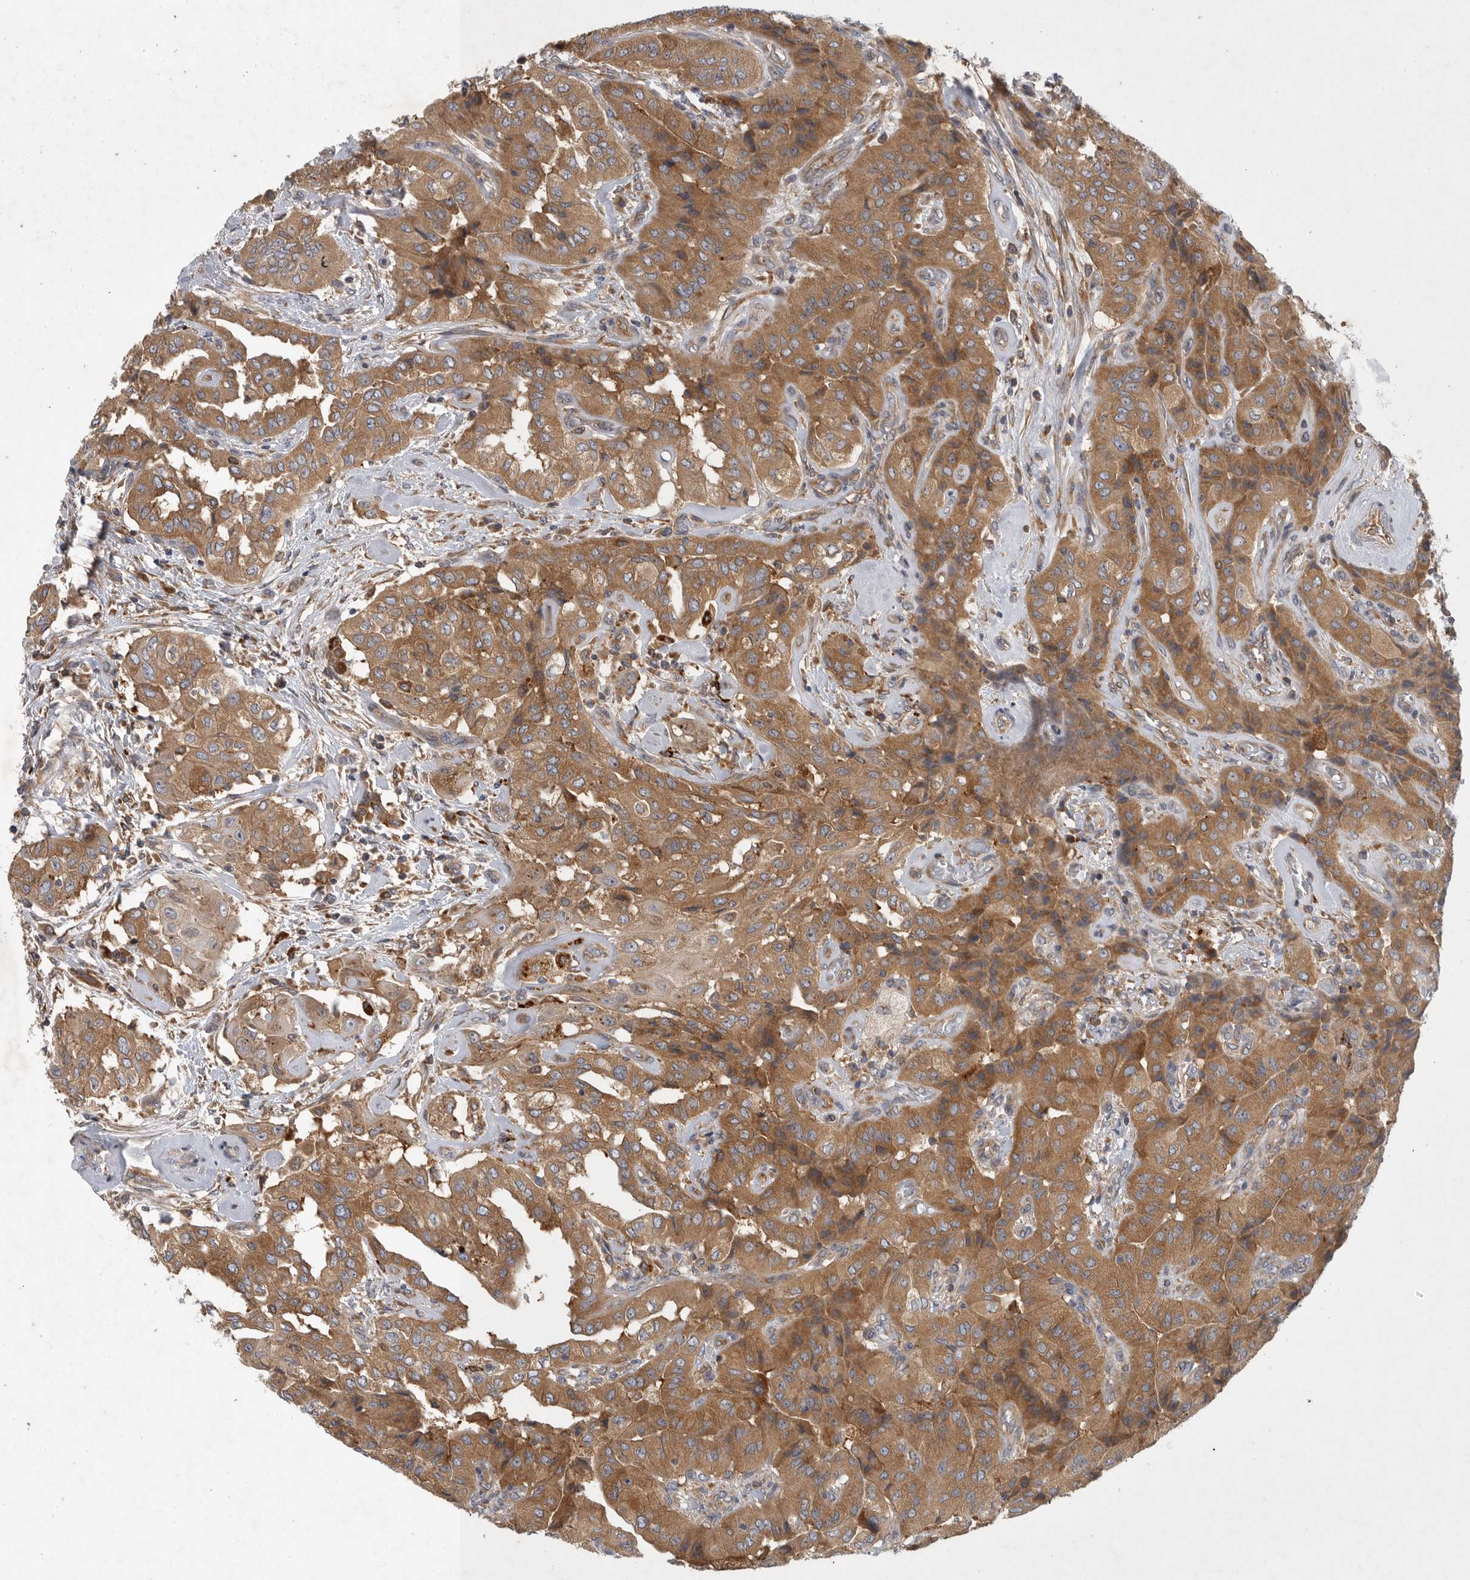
{"staining": {"intensity": "moderate", "quantity": ">75%", "location": "cytoplasmic/membranous"}, "tissue": "thyroid cancer", "cell_type": "Tumor cells", "image_type": "cancer", "snomed": [{"axis": "morphology", "description": "Papillary adenocarcinoma, NOS"}, {"axis": "topography", "description": "Thyroid gland"}], "caption": "An immunohistochemistry histopathology image of neoplastic tissue is shown. Protein staining in brown shows moderate cytoplasmic/membranous positivity in thyroid papillary adenocarcinoma within tumor cells.", "gene": "C1orf109", "patient": {"sex": "female", "age": 59}}